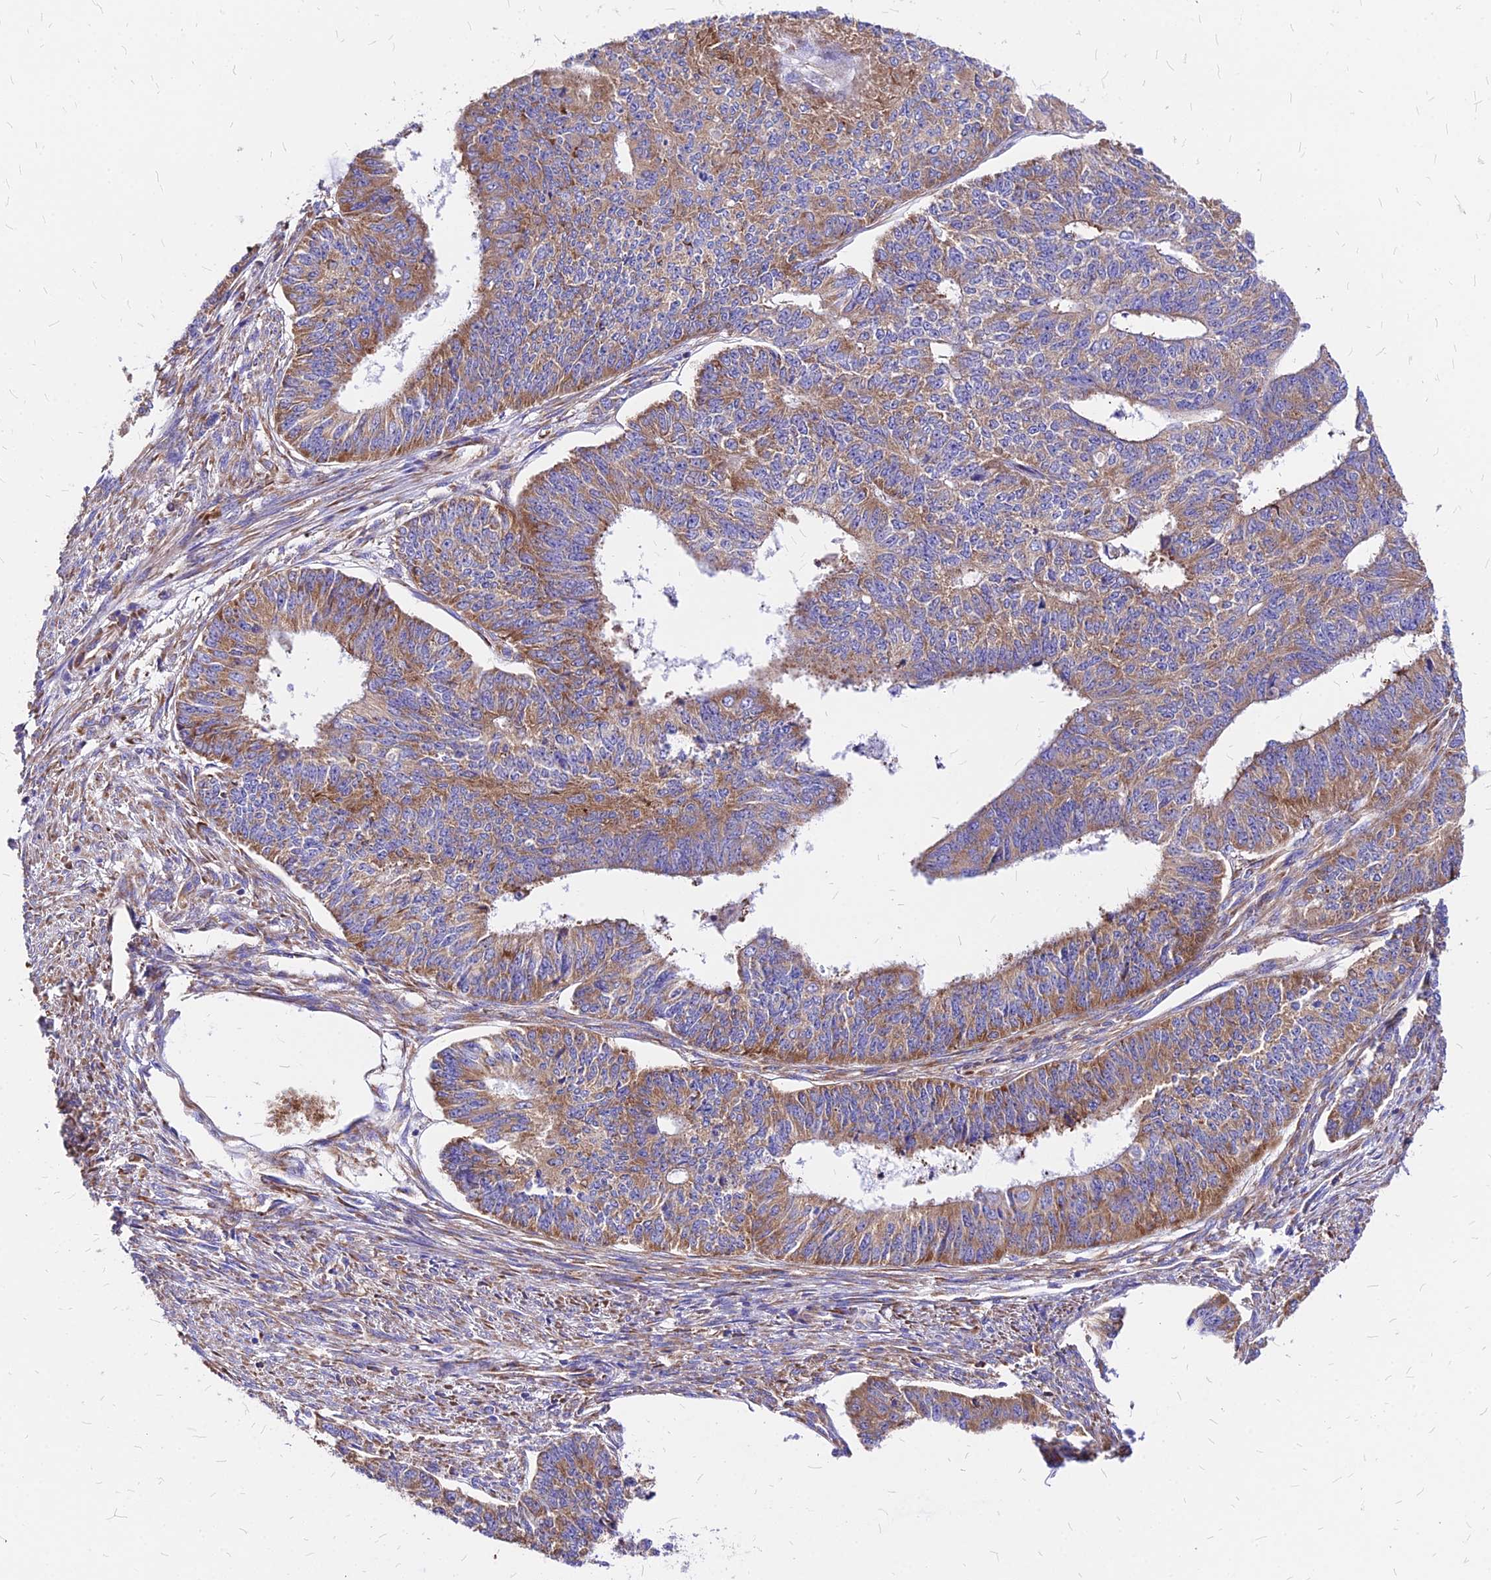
{"staining": {"intensity": "moderate", "quantity": ">75%", "location": "cytoplasmic/membranous"}, "tissue": "endometrial cancer", "cell_type": "Tumor cells", "image_type": "cancer", "snomed": [{"axis": "morphology", "description": "Adenocarcinoma, NOS"}, {"axis": "topography", "description": "Endometrium"}], "caption": "There is medium levels of moderate cytoplasmic/membranous staining in tumor cells of endometrial adenocarcinoma, as demonstrated by immunohistochemical staining (brown color).", "gene": "RPL19", "patient": {"sex": "female", "age": 32}}